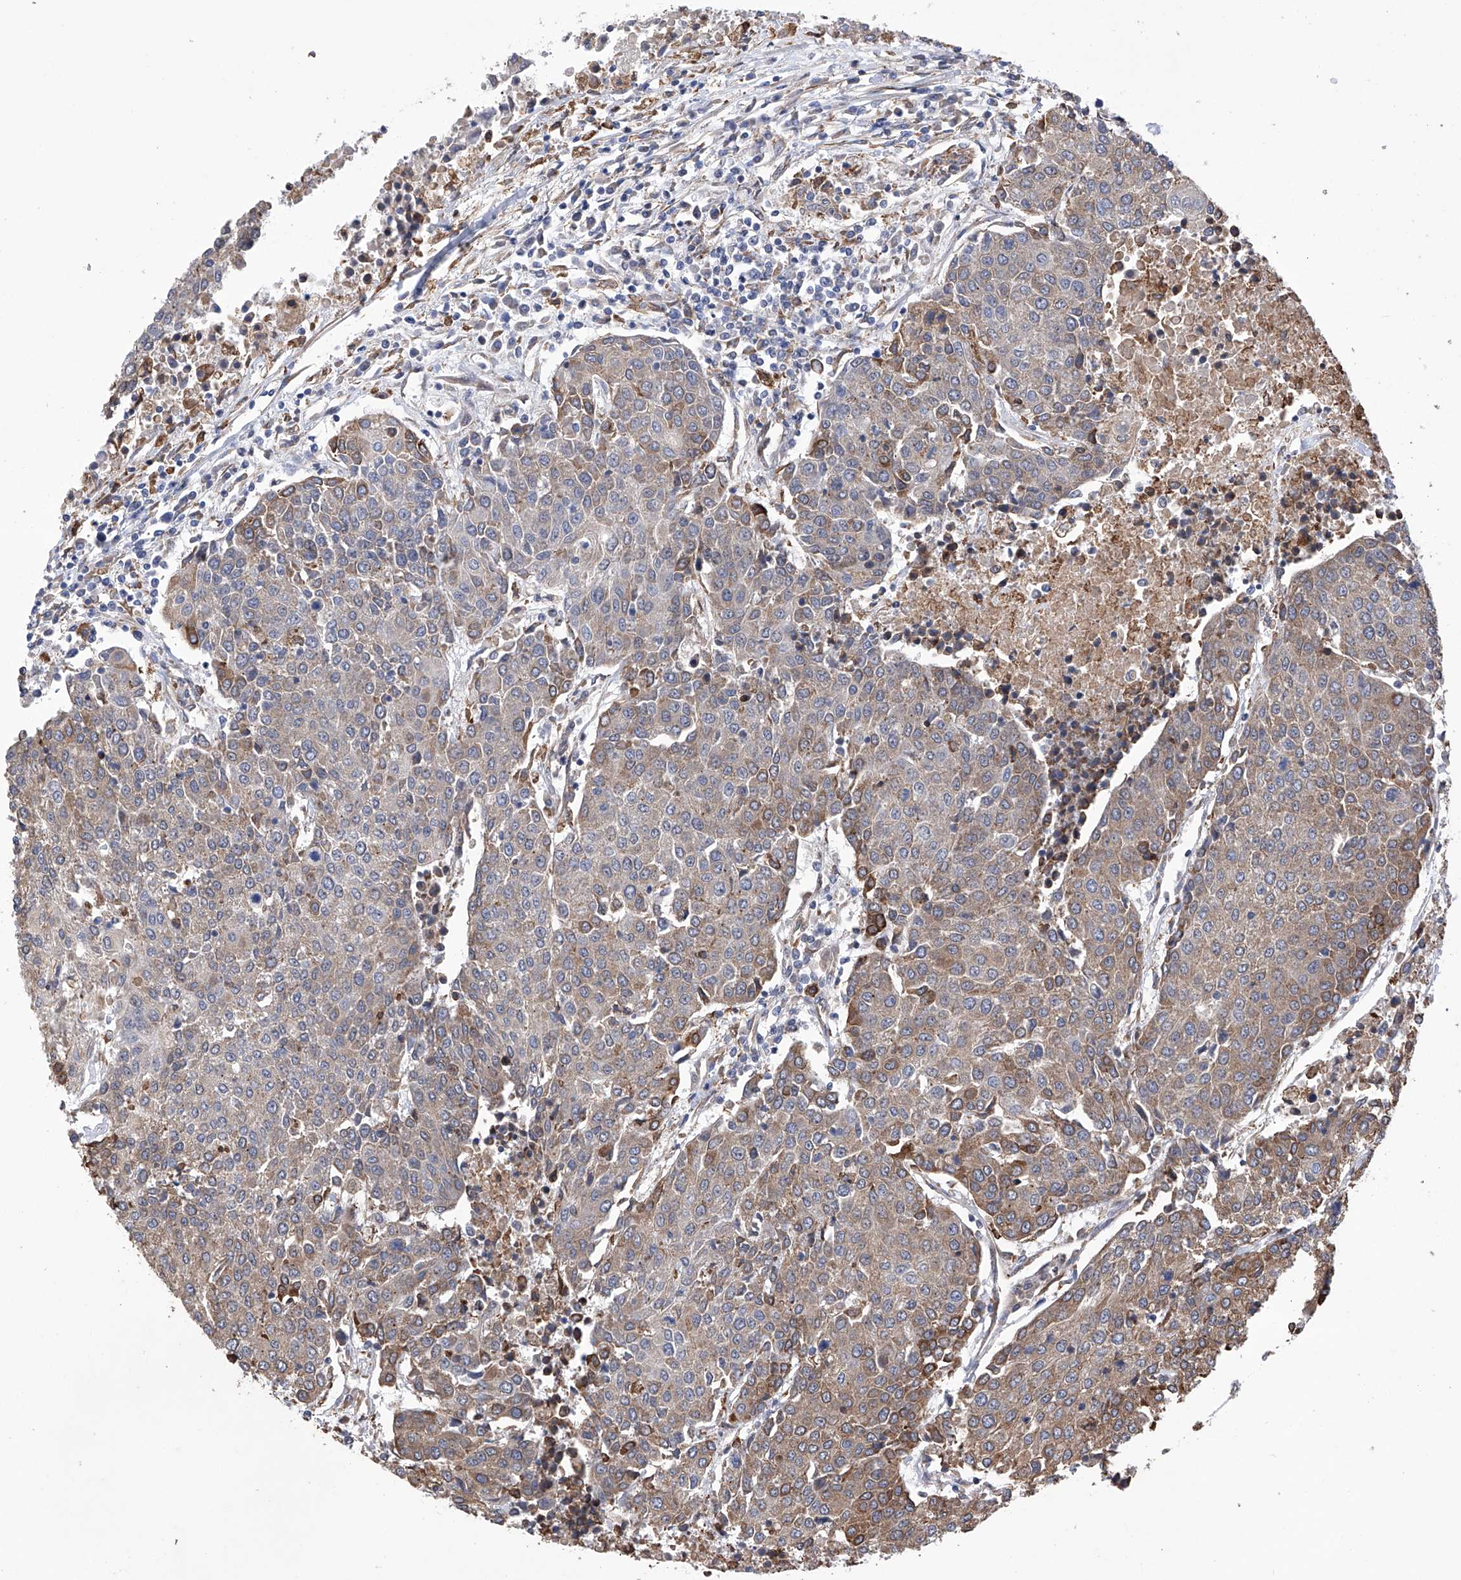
{"staining": {"intensity": "moderate", "quantity": "25%-75%", "location": "cytoplasmic/membranous"}, "tissue": "urothelial cancer", "cell_type": "Tumor cells", "image_type": "cancer", "snomed": [{"axis": "morphology", "description": "Urothelial carcinoma, High grade"}, {"axis": "topography", "description": "Urinary bladder"}], "caption": "Urothelial cancer stained with IHC reveals moderate cytoplasmic/membranous staining in approximately 25%-75% of tumor cells.", "gene": "DNAH8", "patient": {"sex": "female", "age": 85}}